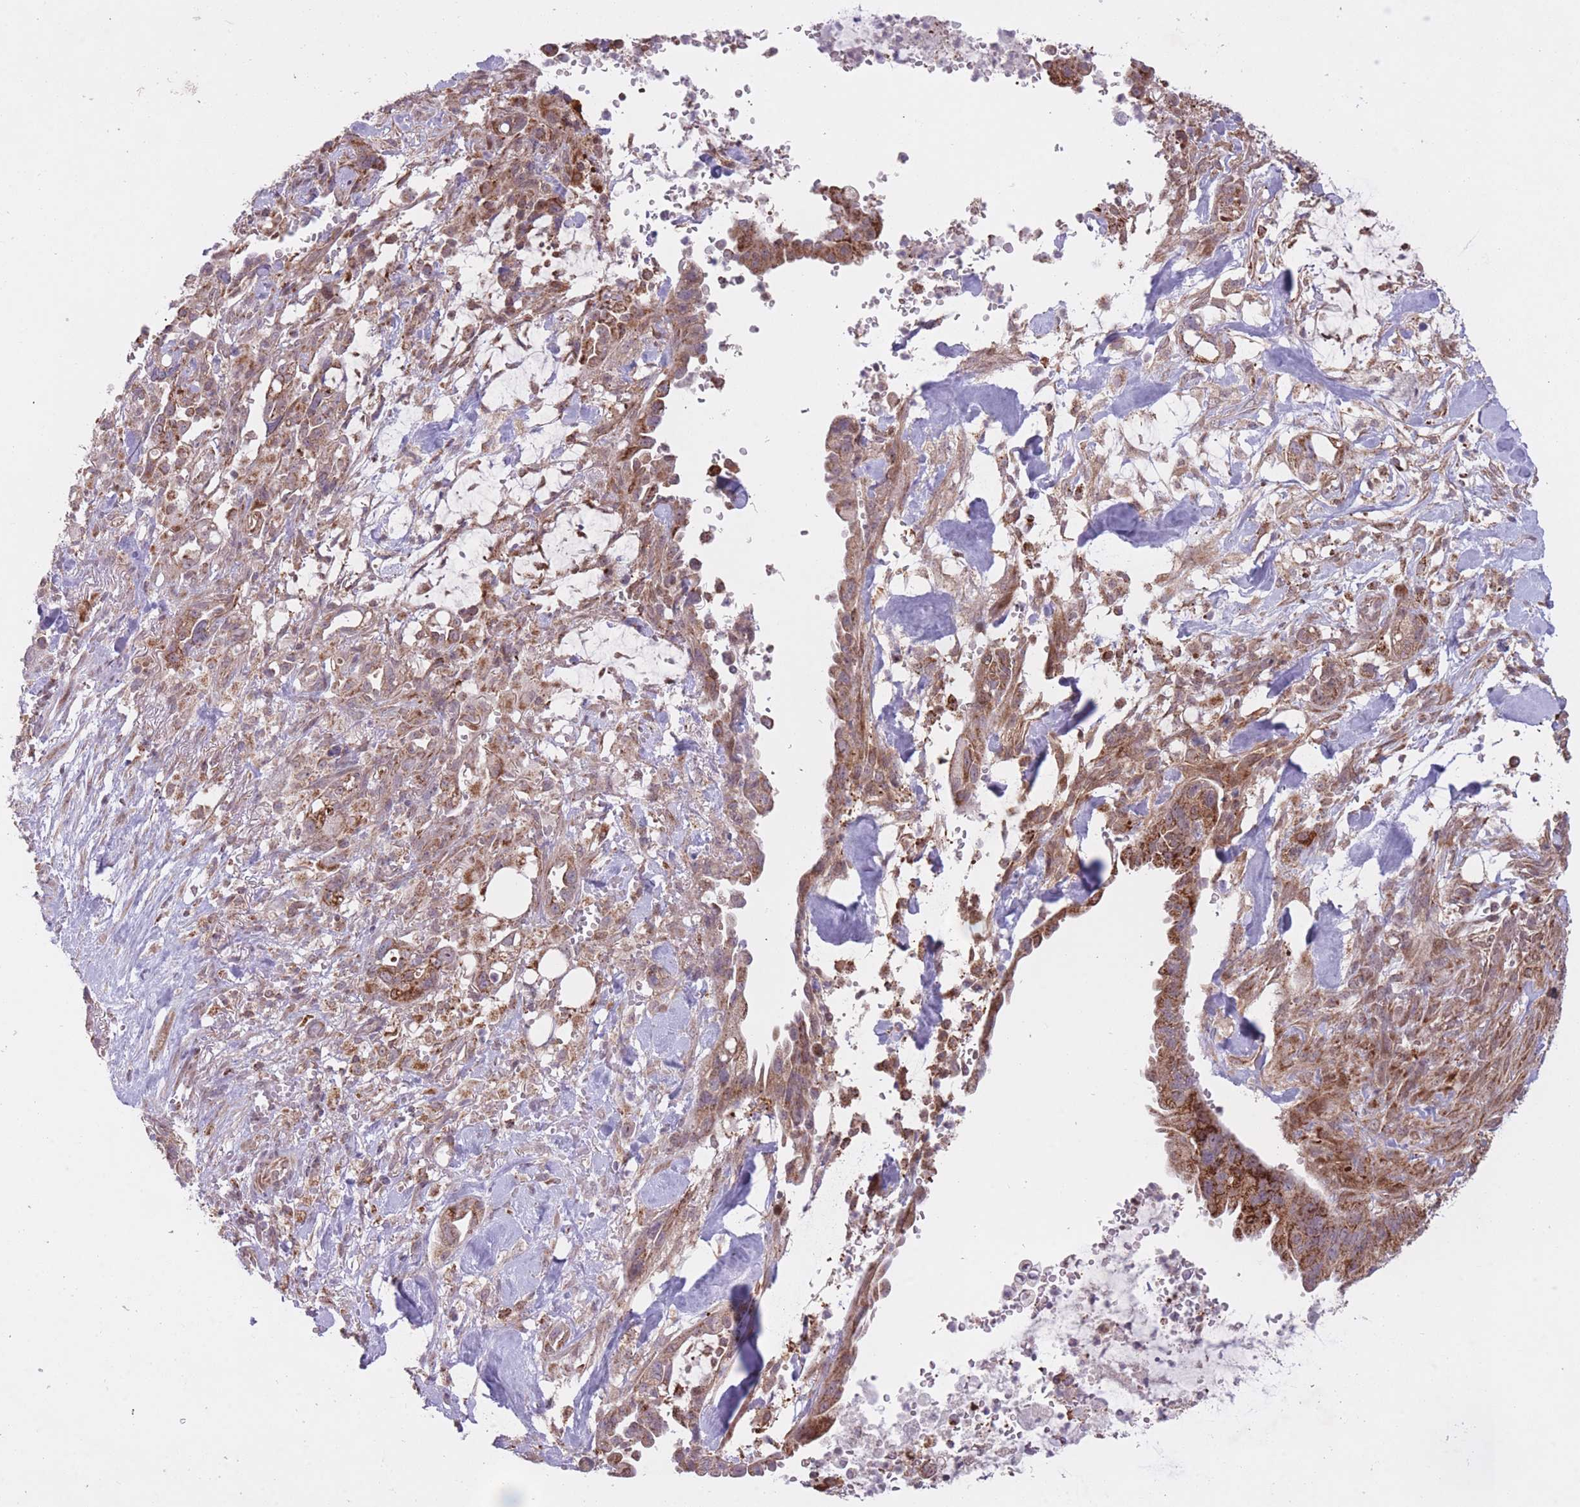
{"staining": {"intensity": "moderate", "quantity": ">75%", "location": "cytoplasmic/membranous"}, "tissue": "pancreatic cancer", "cell_type": "Tumor cells", "image_type": "cancer", "snomed": [{"axis": "morphology", "description": "Adenocarcinoma, NOS"}, {"axis": "topography", "description": "Pancreas"}], "caption": "Human pancreatic adenocarcinoma stained with a brown dye shows moderate cytoplasmic/membranous positive staining in approximately >75% of tumor cells.", "gene": "DPYSL4", "patient": {"sex": "male", "age": 44}}